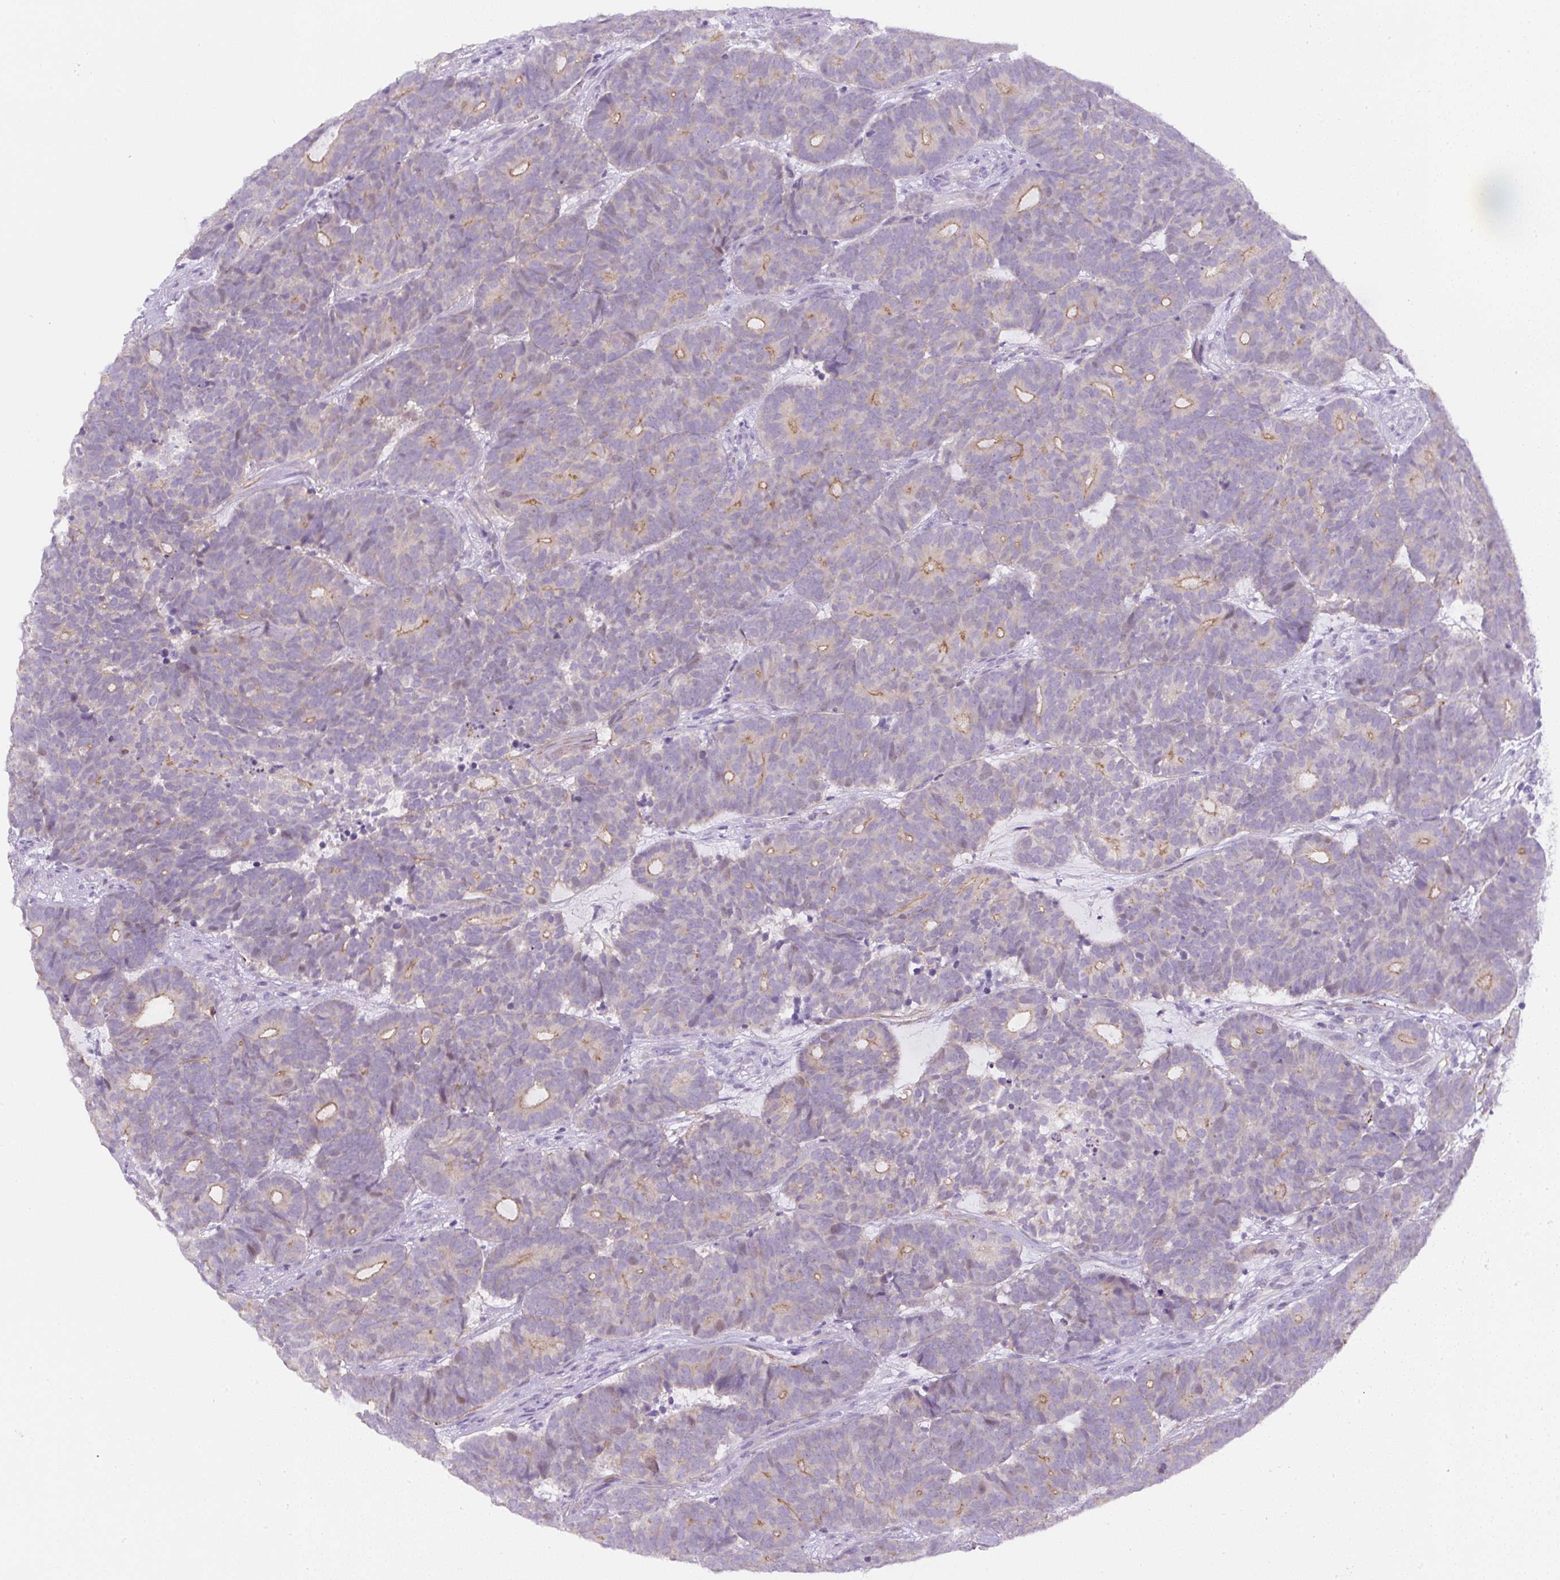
{"staining": {"intensity": "moderate", "quantity": "<25%", "location": "cytoplasmic/membranous"}, "tissue": "head and neck cancer", "cell_type": "Tumor cells", "image_type": "cancer", "snomed": [{"axis": "morphology", "description": "Adenocarcinoma, NOS"}, {"axis": "topography", "description": "Head-Neck"}], "caption": "There is low levels of moderate cytoplasmic/membranous positivity in tumor cells of head and neck cancer (adenocarcinoma), as demonstrated by immunohistochemical staining (brown color).", "gene": "ADAMTS19", "patient": {"sex": "female", "age": 81}}